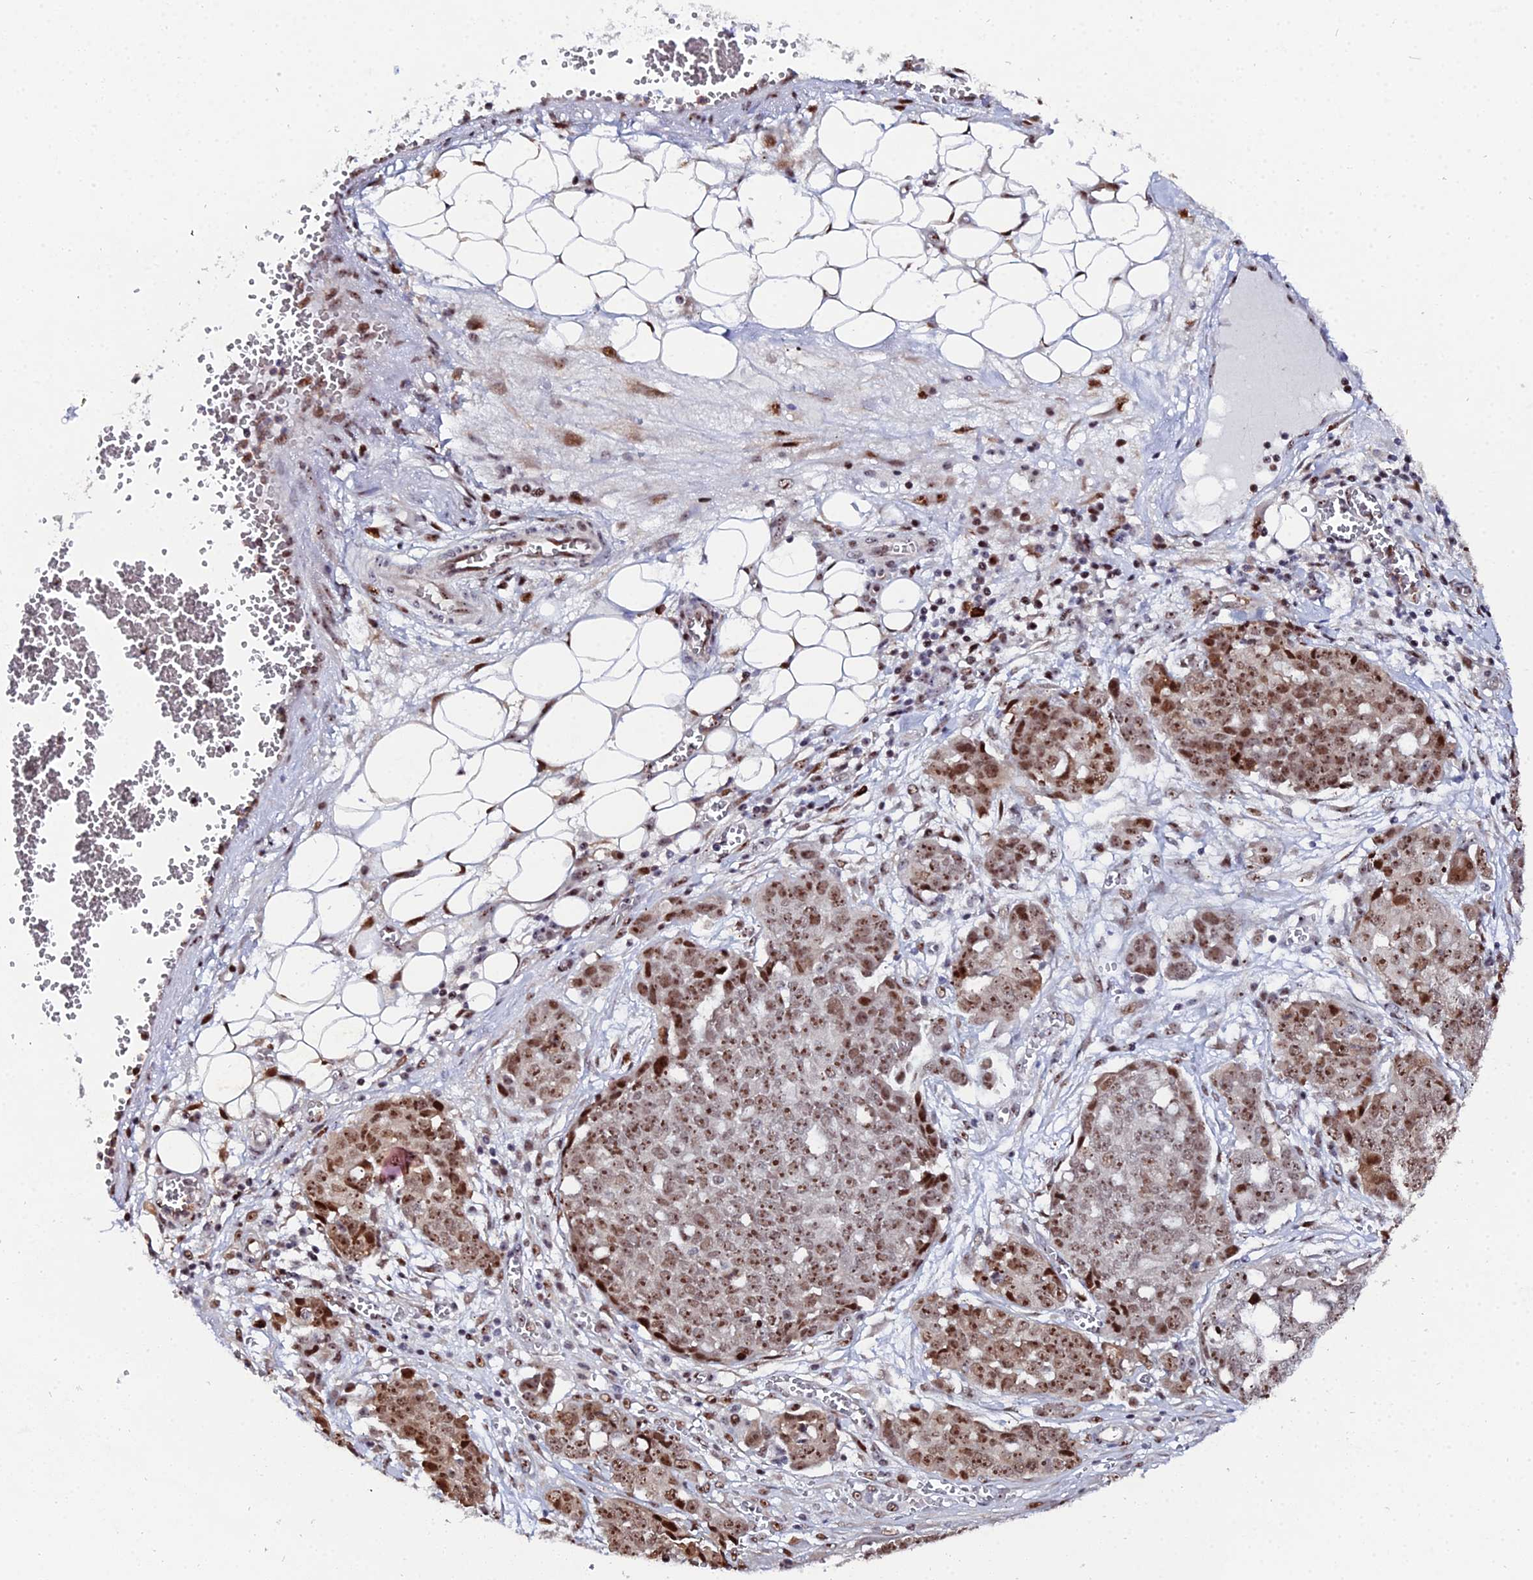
{"staining": {"intensity": "moderate", "quantity": ">75%", "location": "nuclear"}, "tissue": "ovarian cancer", "cell_type": "Tumor cells", "image_type": "cancer", "snomed": [{"axis": "morphology", "description": "Cystadenocarcinoma, serous, NOS"}, {"axis": "topography", "description": "Soft tissue"}, {"axis": "topography", "description": "Ovary"}], "caption": "Immunohistochemical staining of human ovarian serous cystadenocarcinoma exhibits moderate nuclear protein staining in about >75% of tumor cells. The protein is stained brown, and the nuclei are stained in blue (DAB (3,3'-diaminobenzidine) IHC with brightfield microscopy, high magnification).", "gene": "TIFA", "patient": {"sex": "female", "age": 57}}